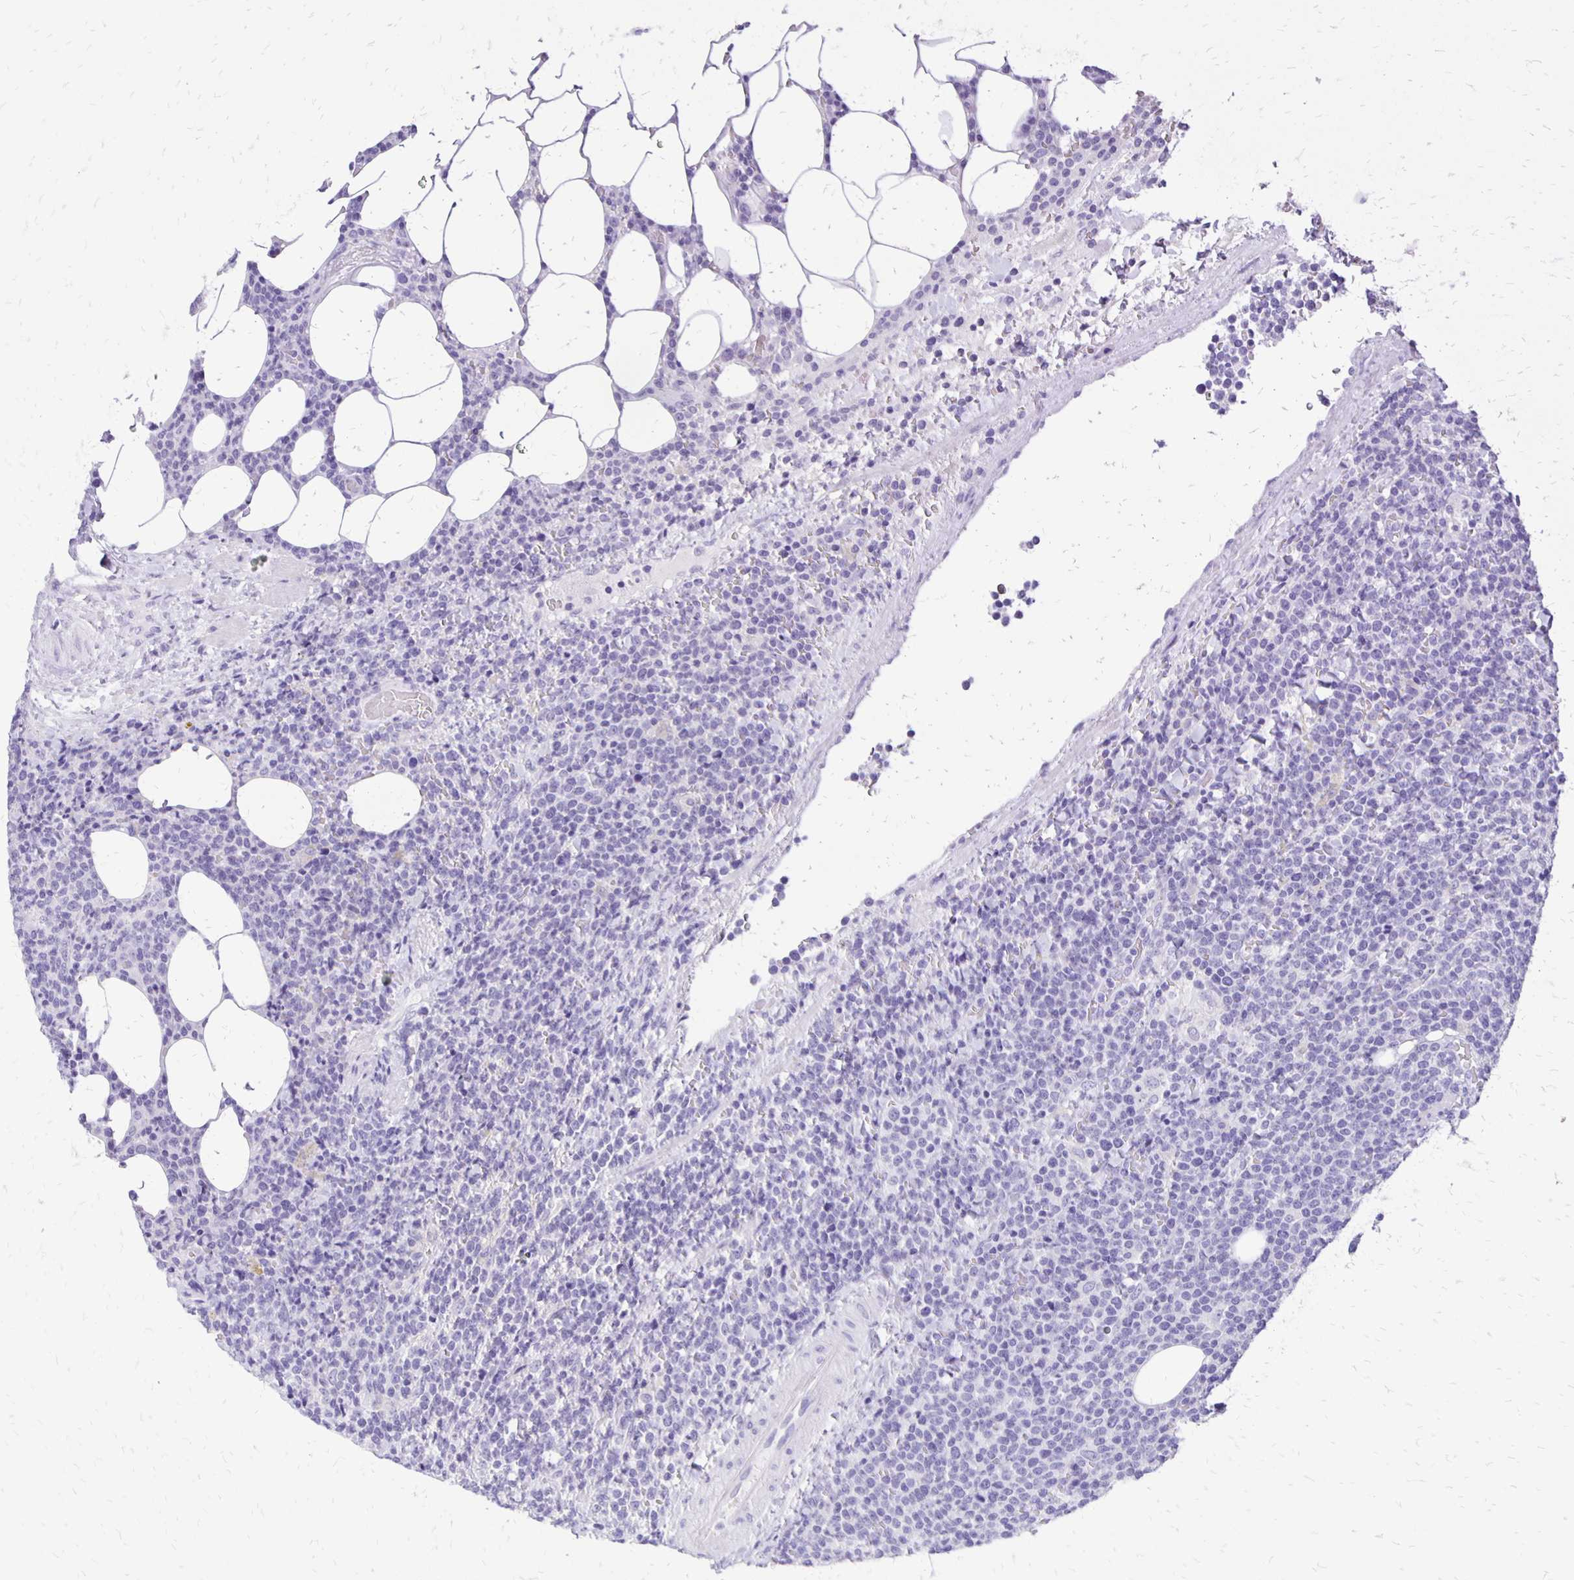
{"staining": {"intensity": "negative", "quantity": "none", "location": "none"}, "tissue": "lymphoma", "cell_type": "Tumor cells", "image_type": "cancer", "snomed": [{"axis": "morphology", "description": "Malignant lymphoma, non-Hodgkin's type, High grade"}, {"axis": "topography", "description": "Lymph node"}], "caption": "IHC photomicrograph of neoplastic tissue: human lymphoma stained with DAB exhibits no significant protein staining in tumor cells.", "gene": "ANKRD45", "patient": {"sex": "male", "age": 61}}